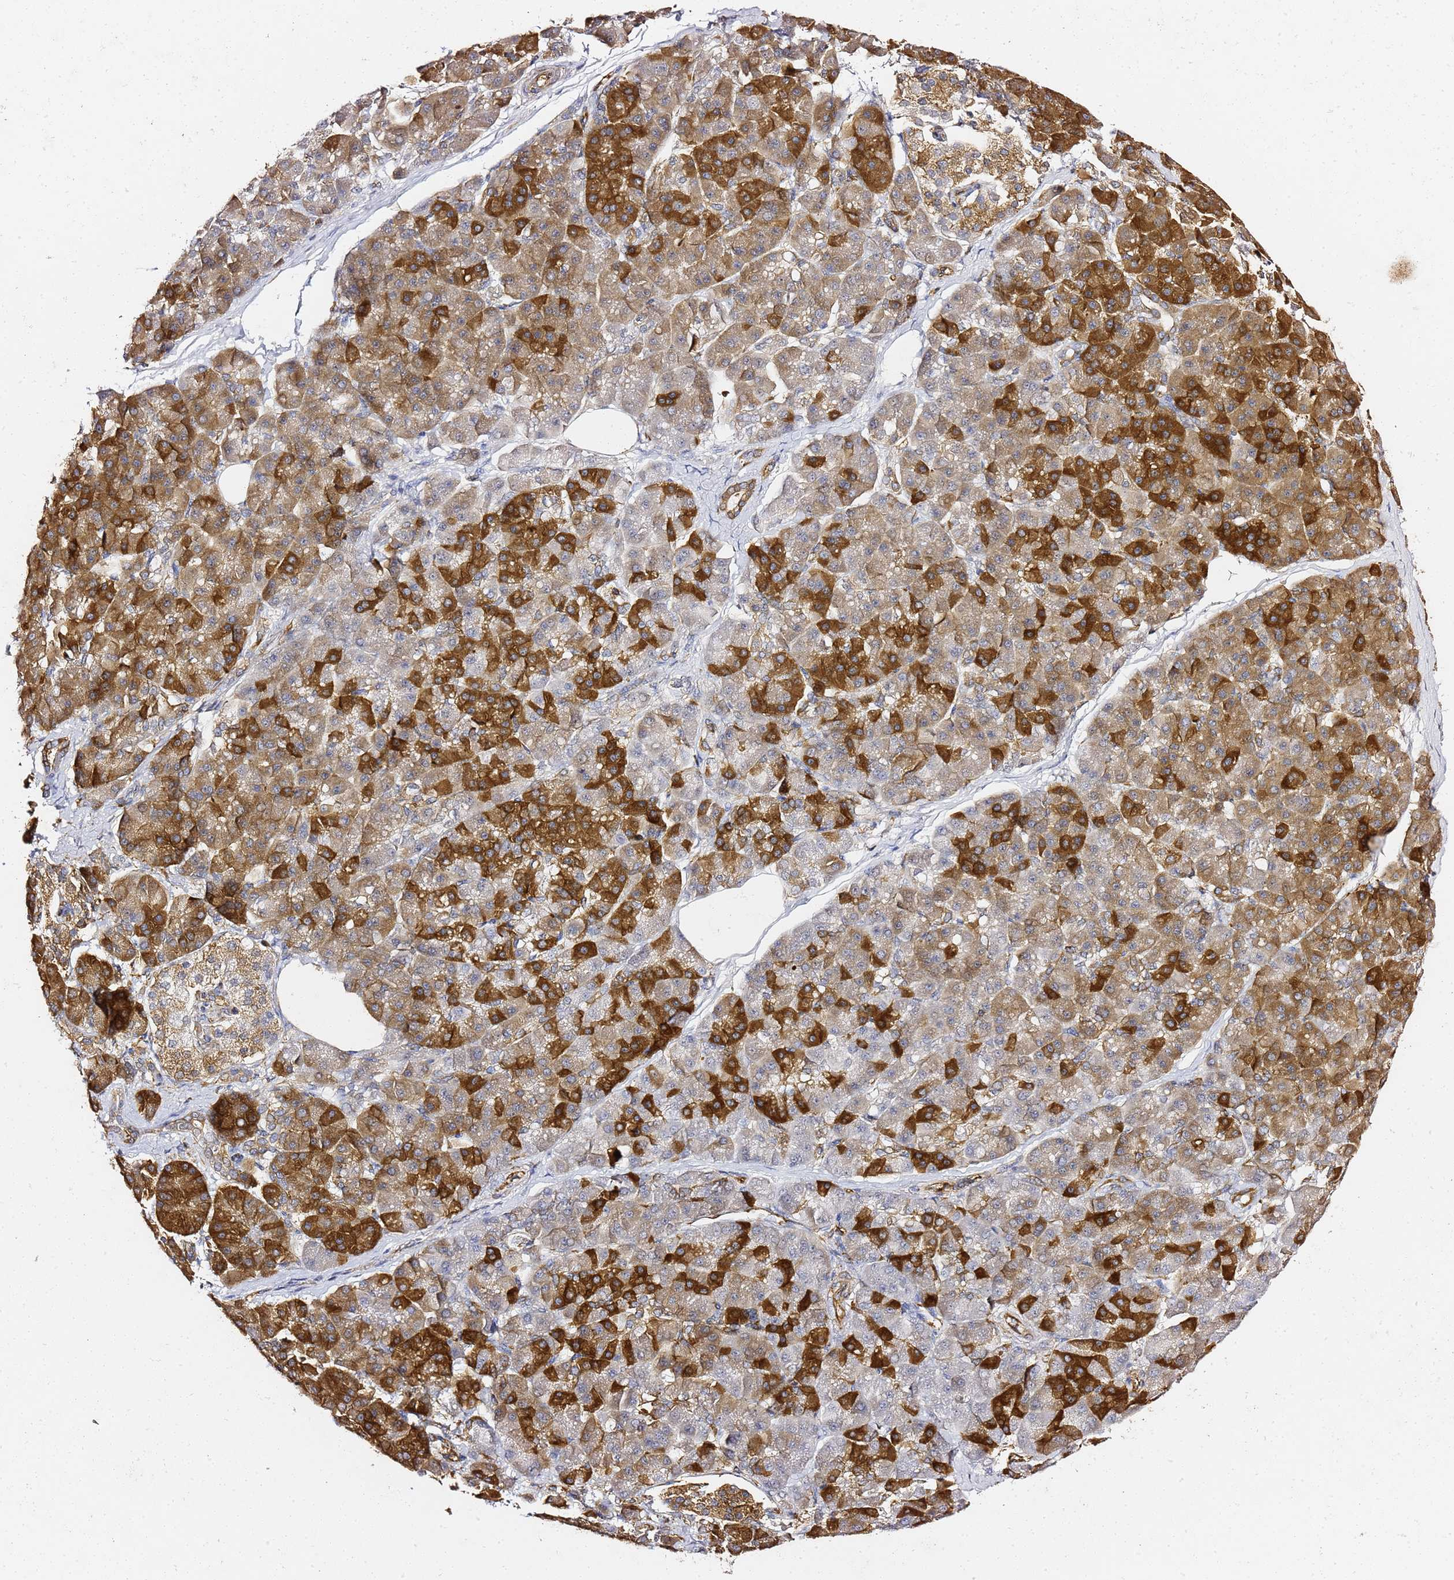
{"staining": {"intensity": "strong", "quantity": "25%-75%", "location": "cytoplasmic/membranous"}, "tissue": "pancreatic cancer", "cell_type": "Tumor cells", "image_type": "cancer", "snomed": [{"axis": "morphology", "description": "Normal tissue, NOS"}, {"axis": "morphology", "description": "Adenocarcinoma, NOS"}, {"axis": "topography", "description": "Pancreas"}], "caption": "Immunohistochemical staining of pancreatic cancer demonstrates strong cytoplasmic/membranous protein positivity in about 25%-75% of tumor cells. The protein is stained brown, and the nuclei are stained in blue (DAB (3,3'-diaminobenzidine) IHC with brightfield microscopy, high magnification).", "gene": "TPST1", "patient": {"sex": "female", "age": 68}}